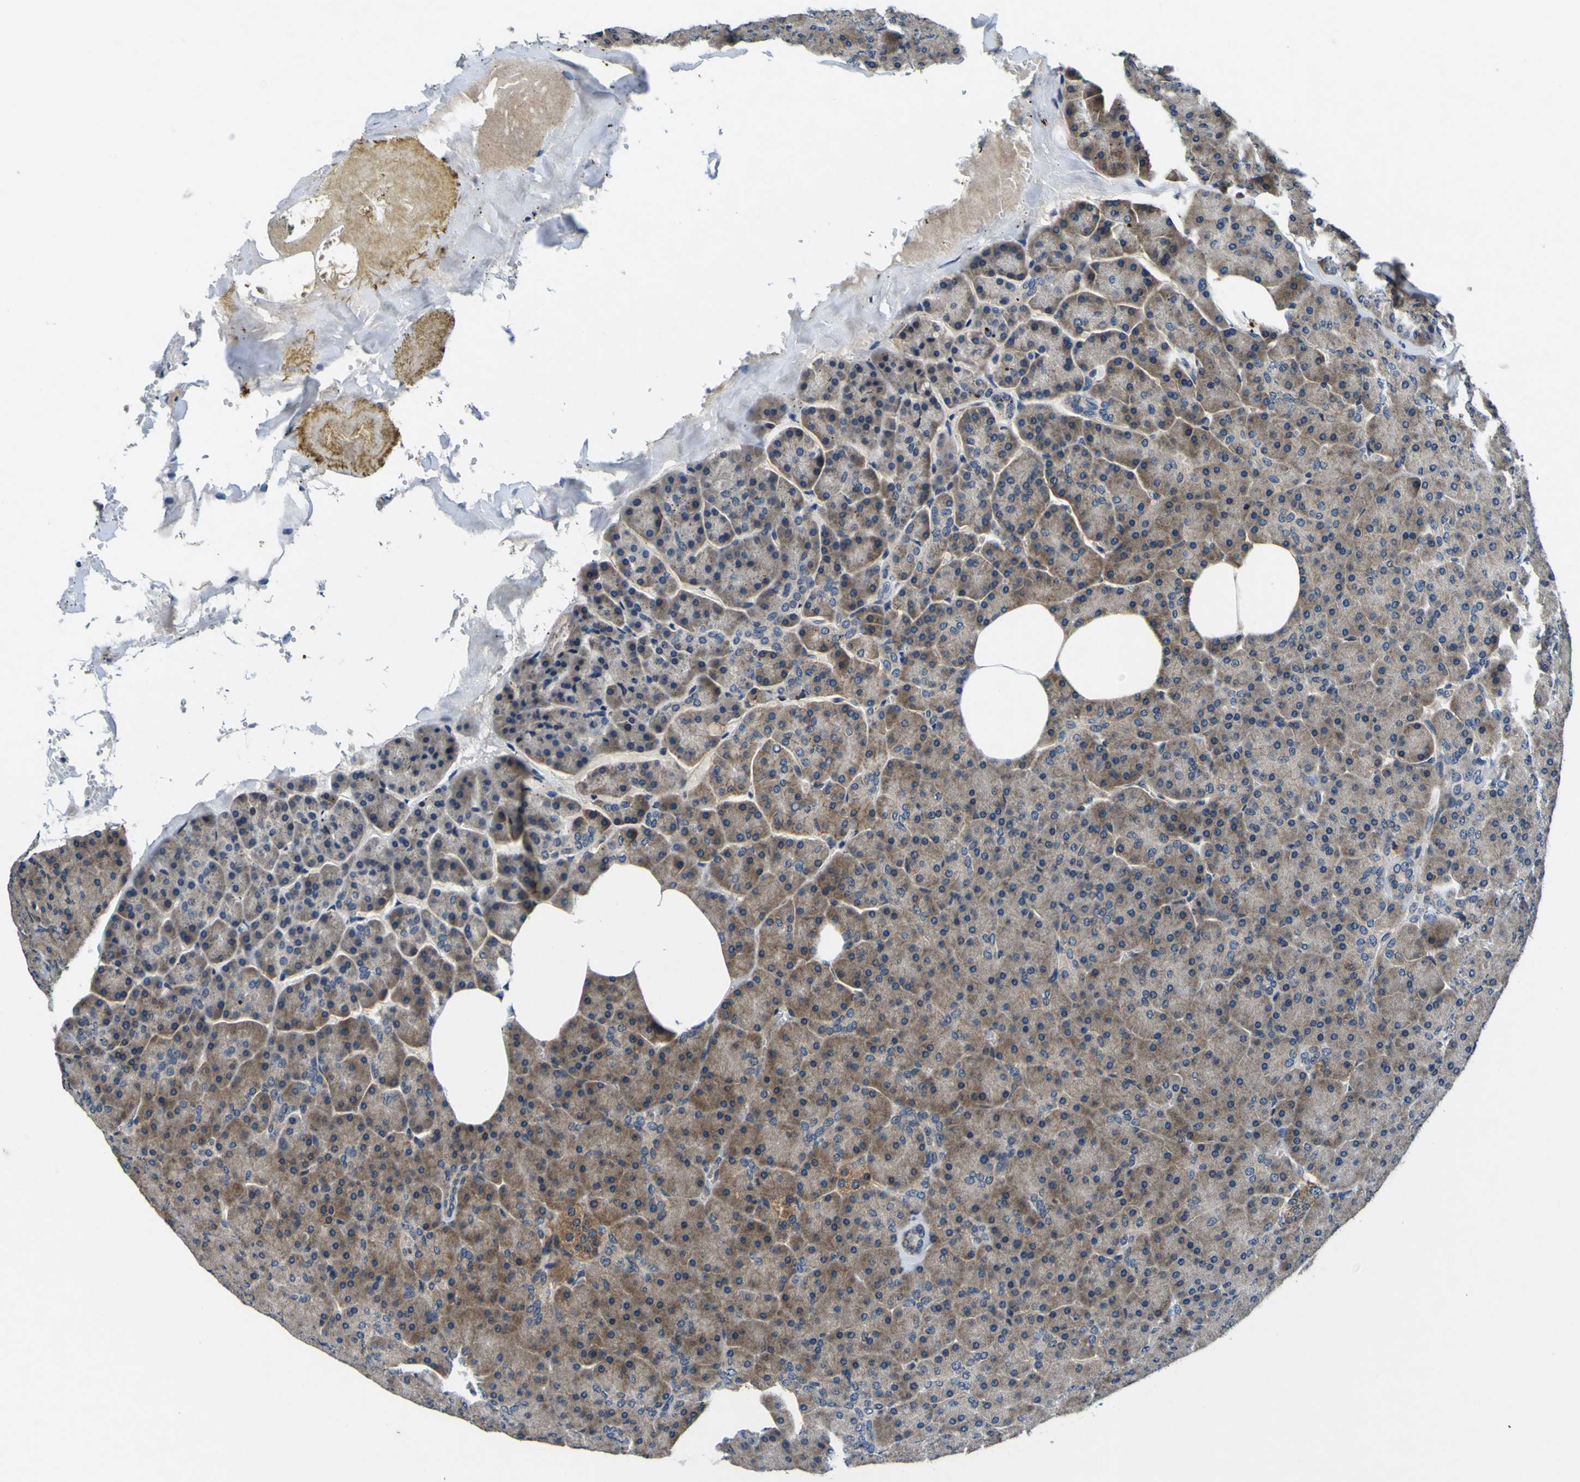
{"staining": {"intensity": "moderate", "quantity": ">75%", "location": "cytoplasmic/membranous"}, "tissue": "pancreas", "cell_type": "Exocrine glandular cells", "image_type": "normal", "snomed": [{"axis": "morphology", "description": "Normal tissue, NOS"}, {"axis": "topography", "description": "Pancreas"}], "caption": "A photomicrograph of pancreas stained for a protein shows moderate cytoplasmic/membranous brown staining in exocrine glandular cells. (Brightfield microscopy of DAB IHC at high magnification).", "gene": "EPHB4", "patient": {"sex": "female", "age": 35}}